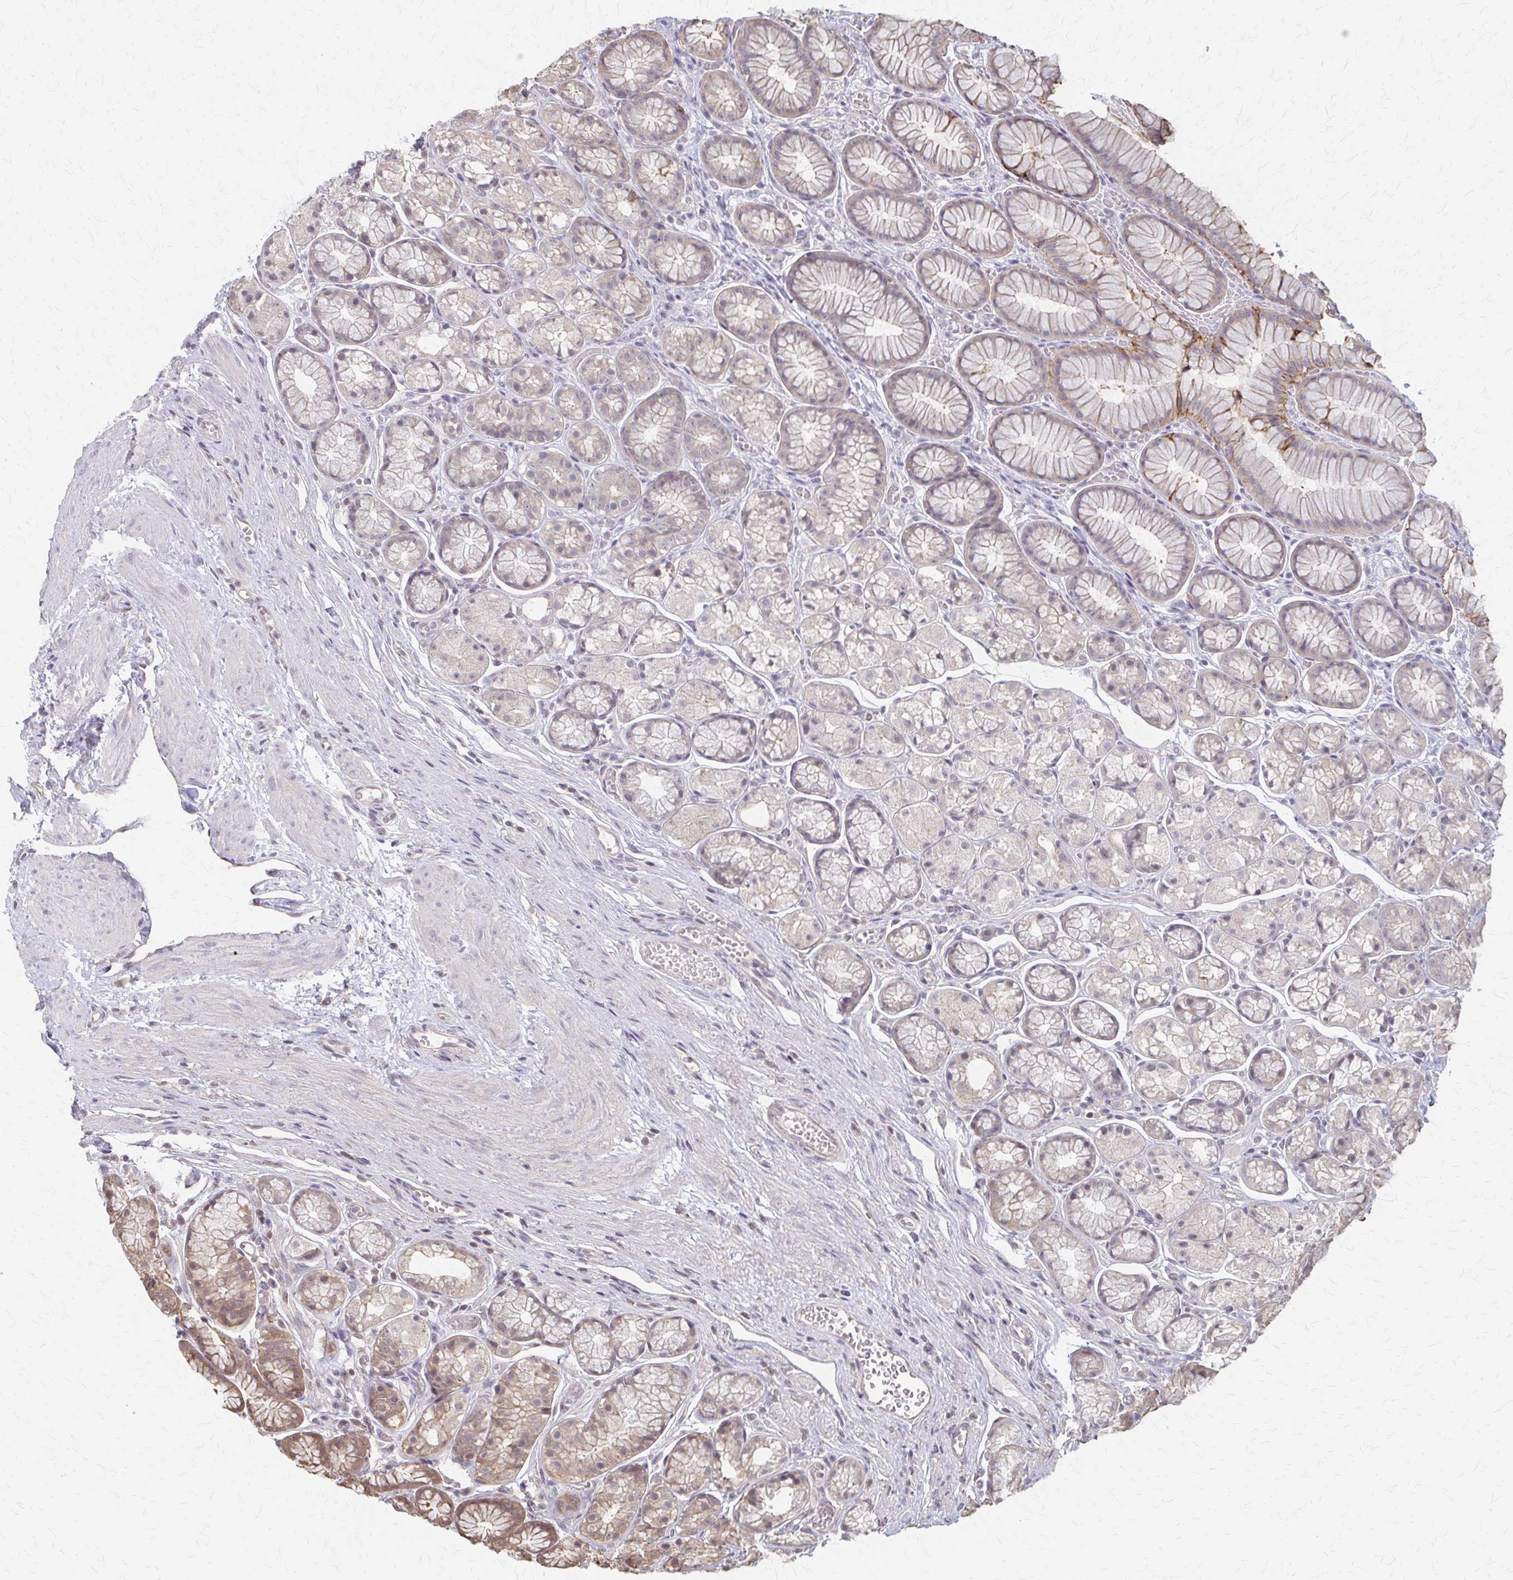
{"staining": {"intensity": "strong", "quantity": "<25%", "location": "cytoplasmic/membranous,nuclear"}, "tissue": "stomach", "cell_type": "Glandular cells", "image_type": "normal", "snomed": [{"axis": "morphology", "description": "Normal tissue, NOS"}, {"axis": "topography", "description": "Smooth muscle"}, {"axis": "topography", "description": "Stomach"}], "caption": "DAB (3,3'-diaminobenzidine) immunohistochemical staining of unremarkable human stomach exhibits strong cytoplasmic/membranous,nuclear protein expression in approximately <25% of glandular cells. The staining was performed using DAB to visualize the protein expression in brown, while the nuclei were stained in blue with hematoxylin (Magnification: 20x).", "gene": "RABGAP1L", "patient": {"sex": "male", "age": 70}}